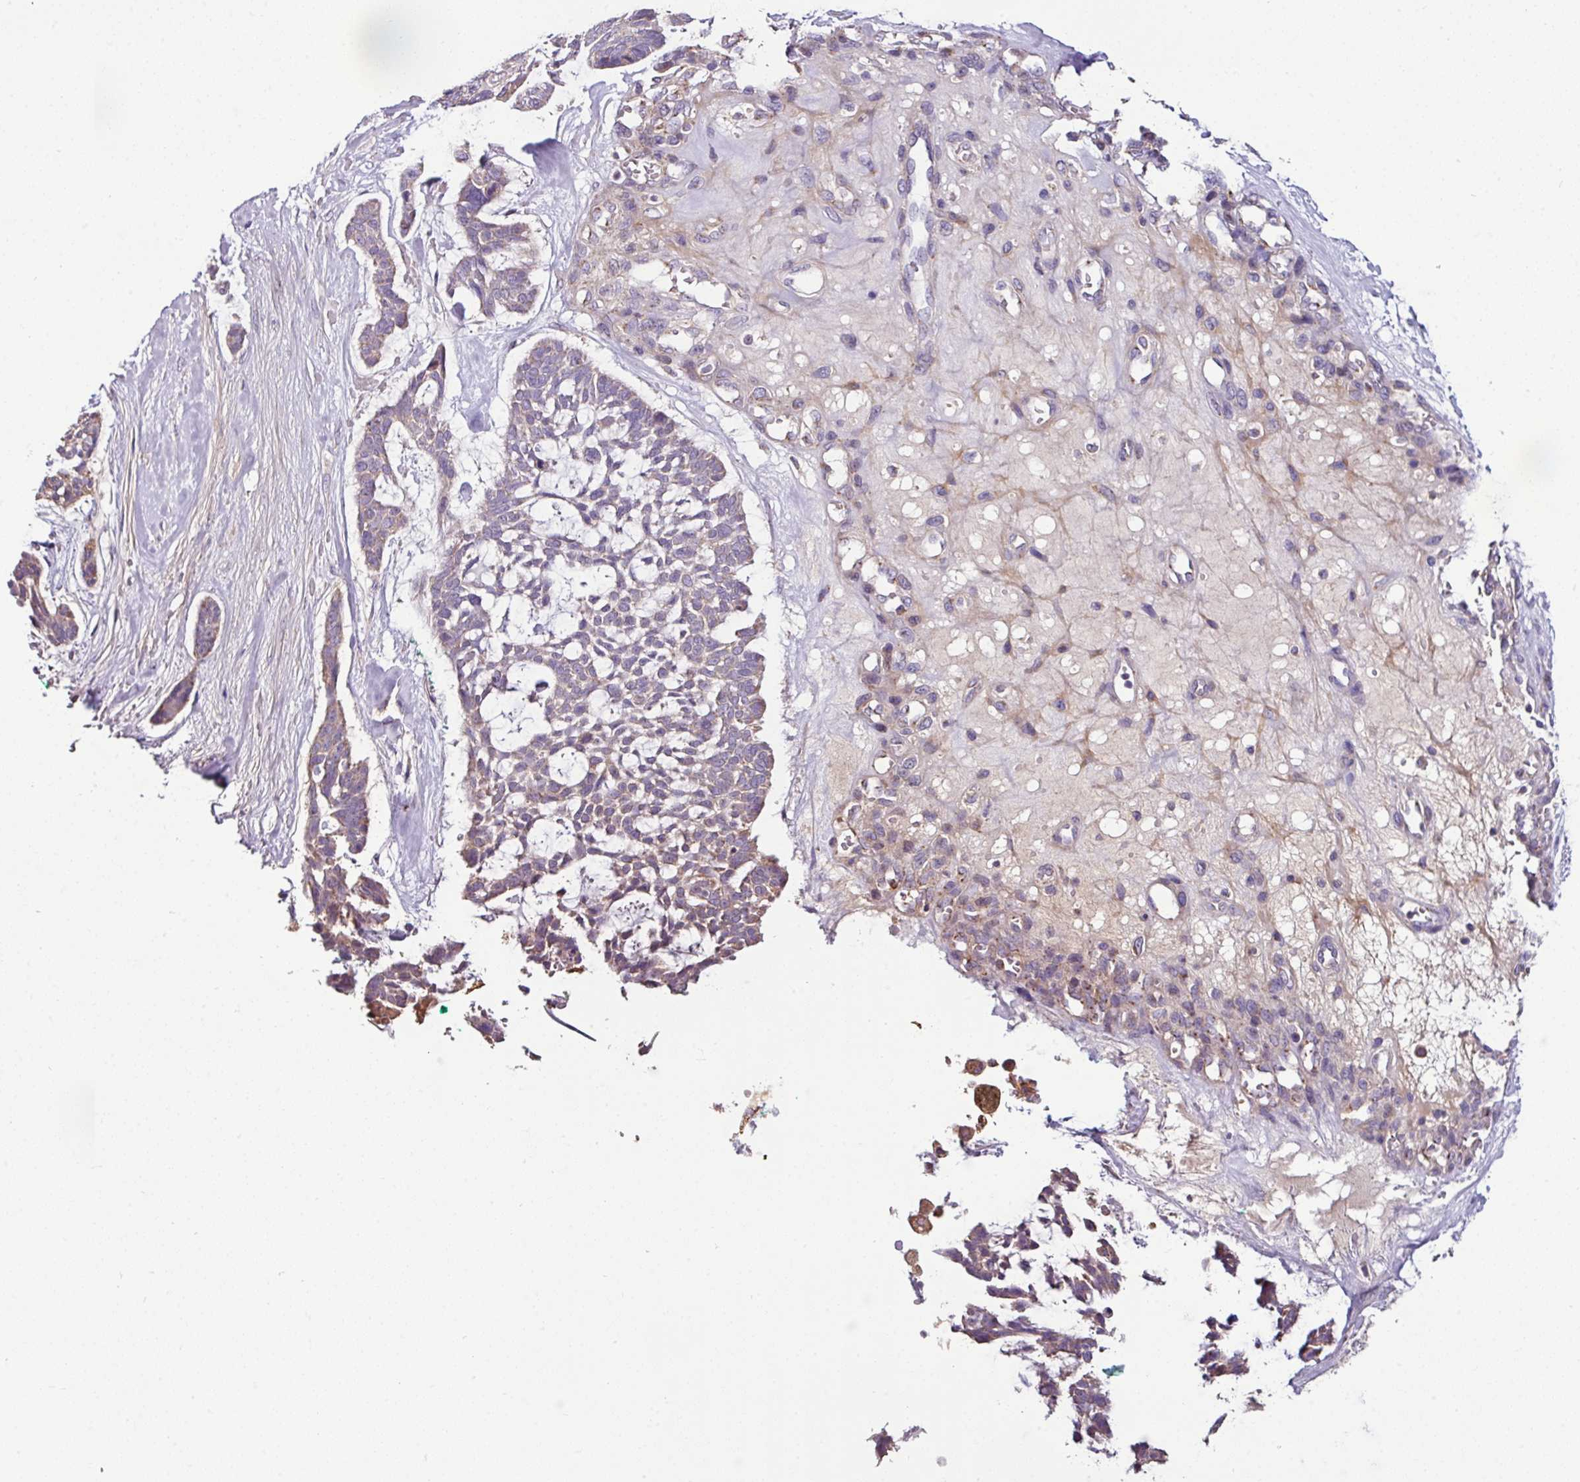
{"staining": {"intensity": "weak", "quantity": "<25%", "location": "cytoplasmic/membranous"}, "tissue": "skin cancer", "cell_type": "Tumor cells", "image_type": "cancer", "snomed": [{"axis": "morphology", "description": "Basal cell carcinoma"}, {"axis": "topography", "description": "Skin"}], "caption": "Photomicrograph shows no significant protein expression in tumor cells of basal cell carcinoma (skin).", "gene": "CPD", "patient": {"sex": "male", "age": 88}}